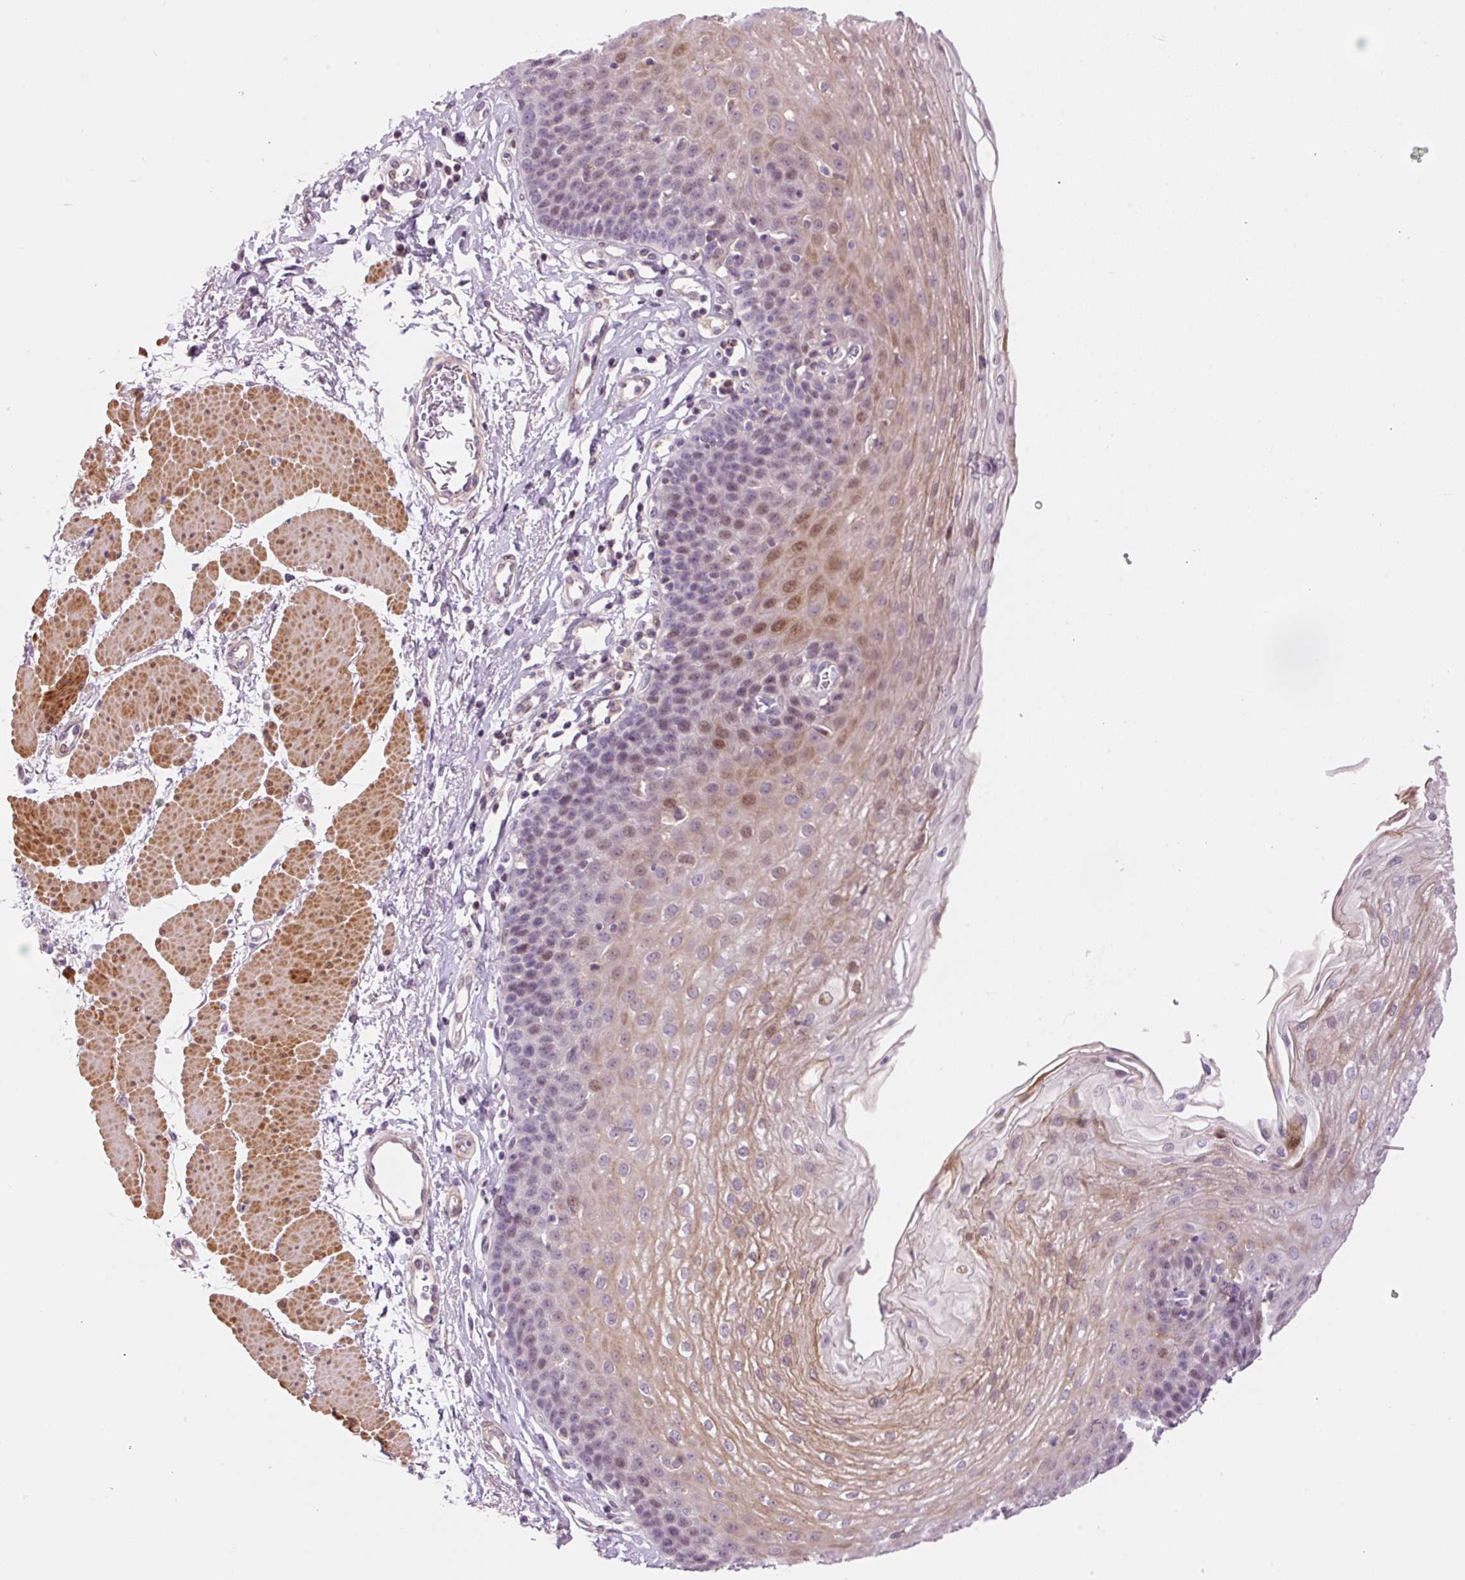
{"staining": {"intensity": "moderate", "quantity": "<25%", "location": "cytoplasmic/membranous,nuclear"}, "tissue": "esophagus", "cell_type": "Squamous epithelial cells", "image_type": "normal", "snomed": [{"axis": "morphology", "description": "Normal tissue, NOS"}, {"axis": "topography", "description": "Esophagus"}], "caption": "Immunohistochemistry histopathology image of normal esophagus stained for a protein (brown), which shows low levels of moderate cytoplasmic/membranous,nuclear staining in approximately <25% of squamous epithelial cells.", "gene": "HNF1A", "patient": {"sex": "female", "age": 81}}